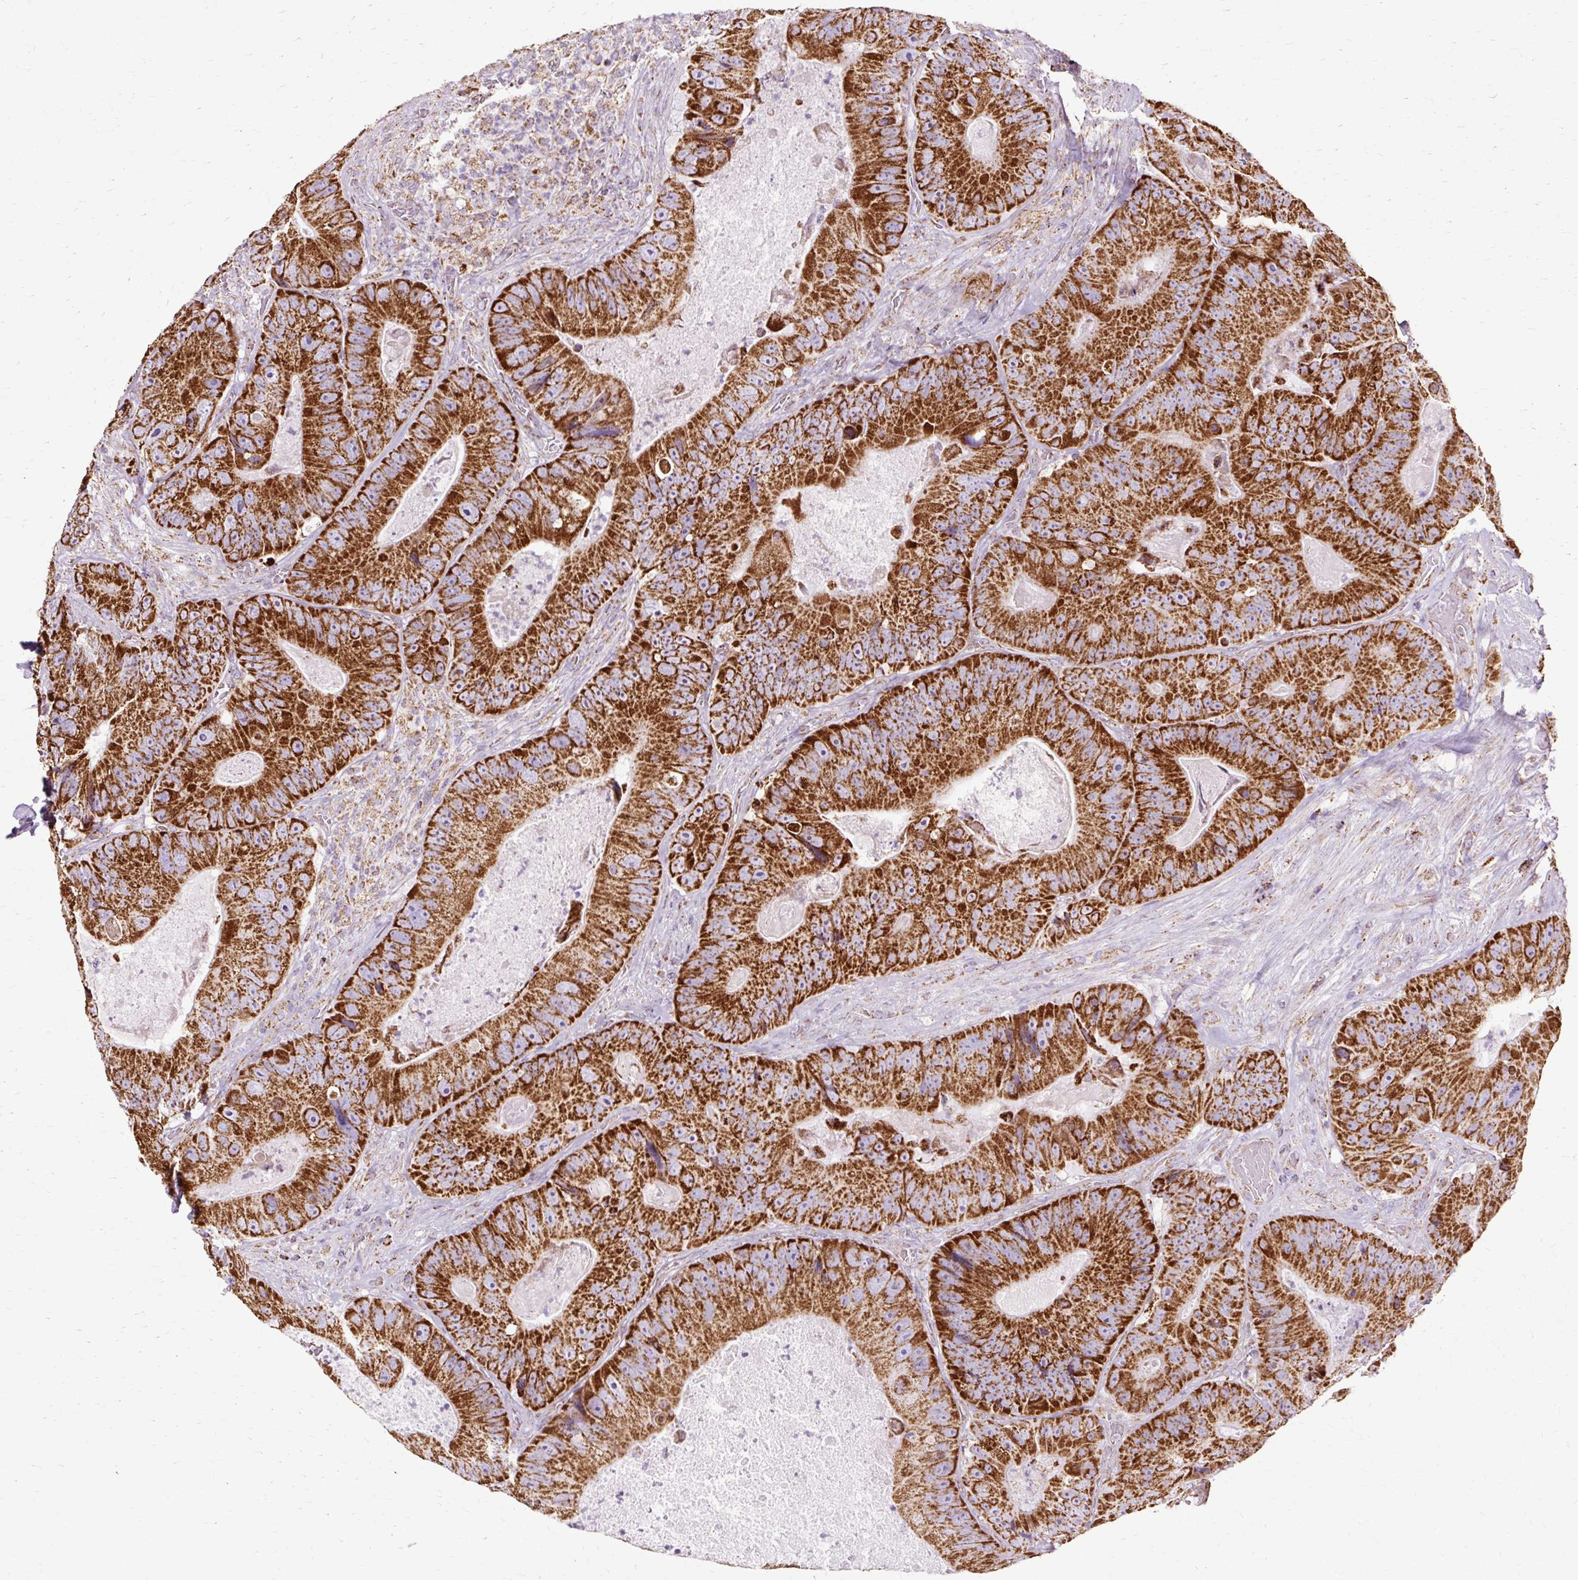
{"staining": {"intensity": "strong", "quantity": ">75%", "location": "cytoplasmic/membranous"}, "tissue": "colorectal cancer", "cell_type": "Tumor cells", "image_type": "cancer", "snomed": [{"axis": "morphology", "description": "Adenocarcinoma, NOS"}, {"axis": "topography", "description": "Colon"}], "caption": "Immunohistochemistry photomicrograph of human adenocarcinoma (colorectal) stained for a protein (brown), which demonstrates high levels of strong cytoplasmic/membranous expression in approximately >75% of tumor cells.", "gene": "DLAT", "patient": {"sex": "female", "age": 86}}